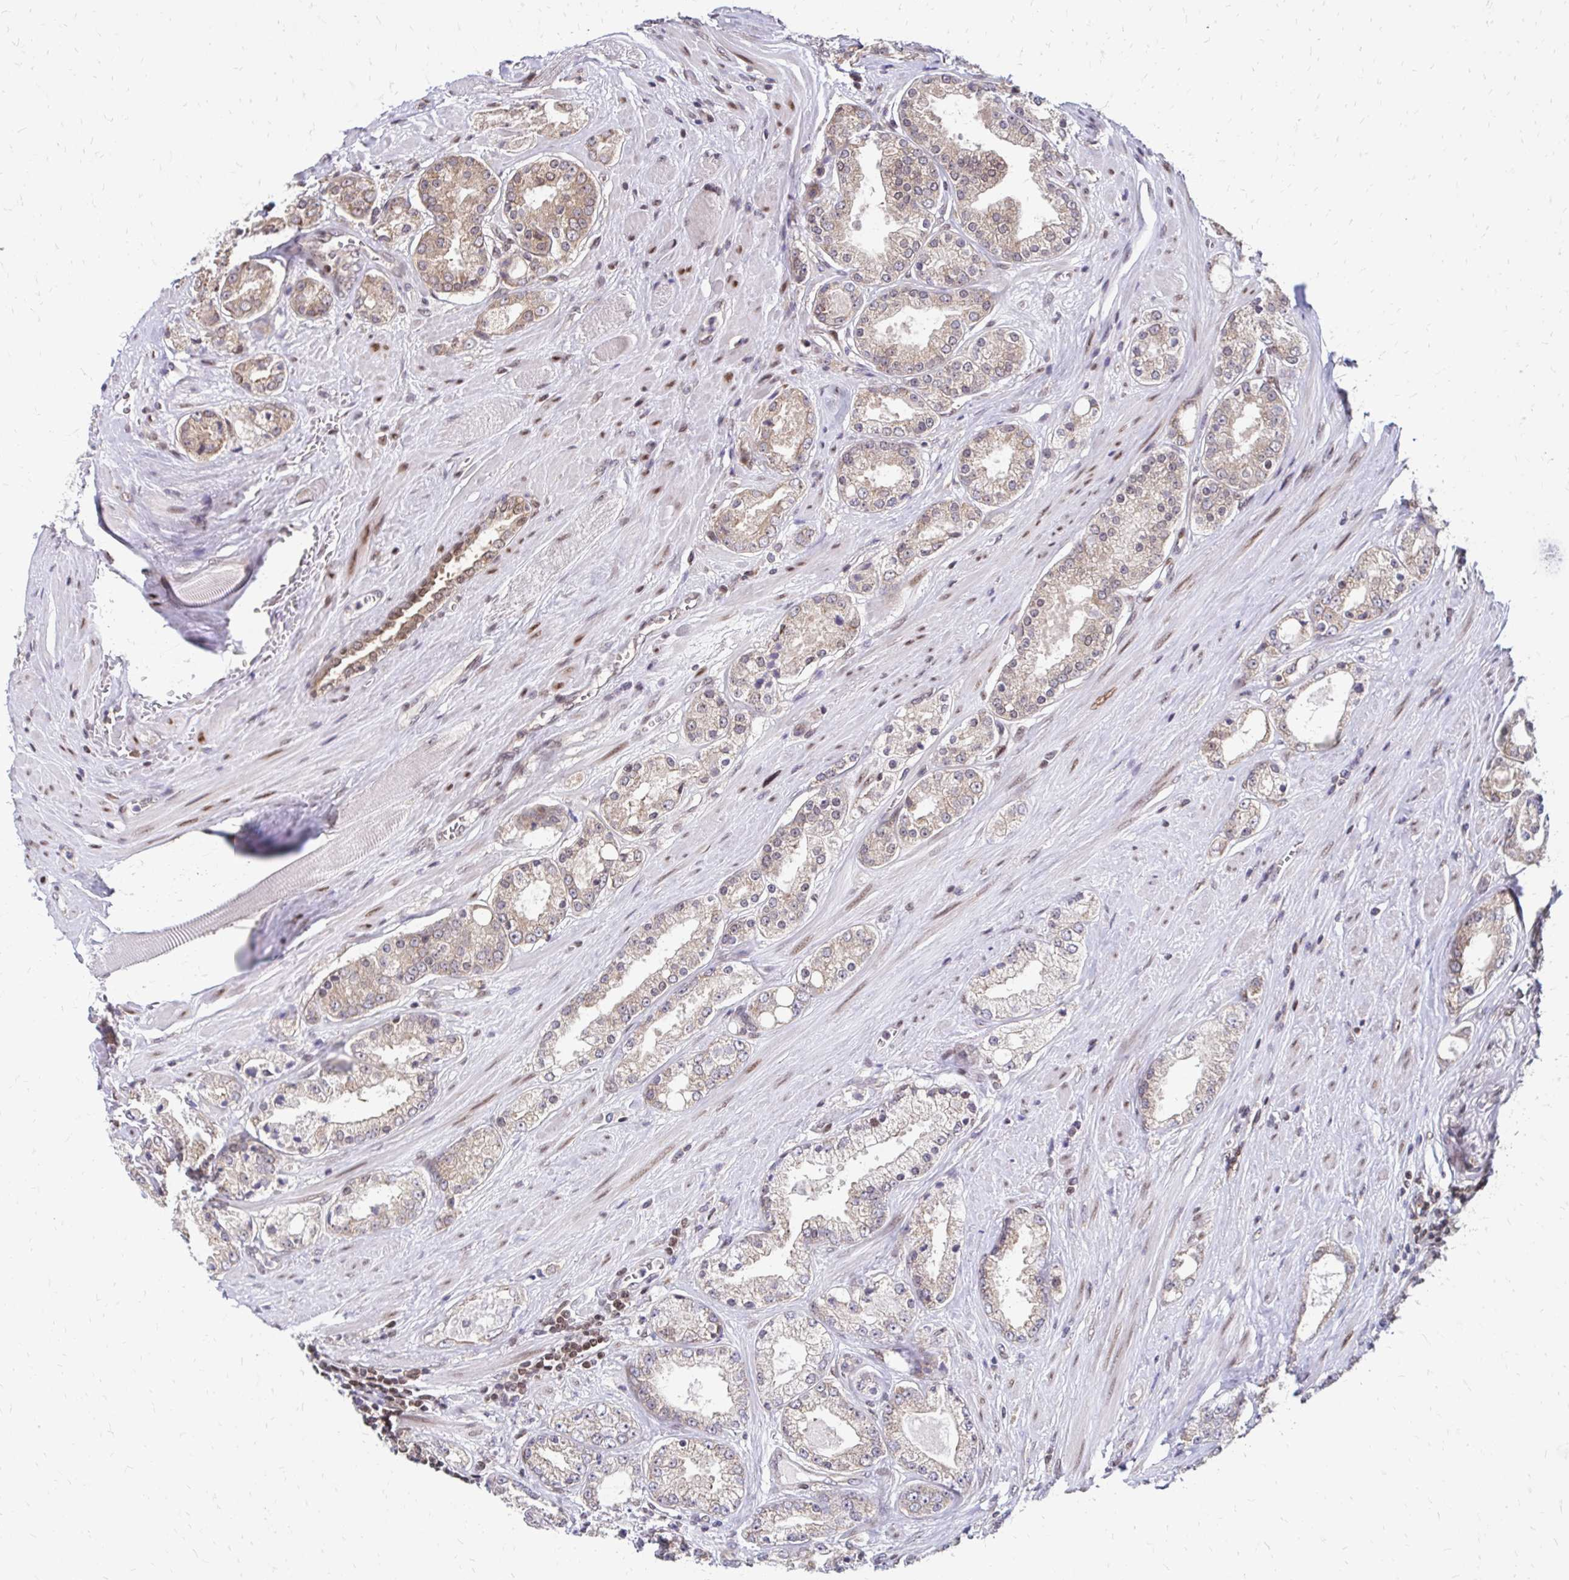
{"staining": {"intensity": "negative", "quantity": "none", "location": "none"}, "tissue": "prostate cancer", "cell_type": "Tumor cells", "image_type": "cancer", "snomed": [{"axis": "morphology", "description": "Adenocarcinoma, High grade"}, {"axis": "topography", "description": "Prostate"}], "caption": "This is a micrograph of IHC staining of adenocarcinoma (high-grade) (prostate), which shows no expression in tumor cells.", "gene": "CBX7", "patient": {"sex": "male", "age": 66}}